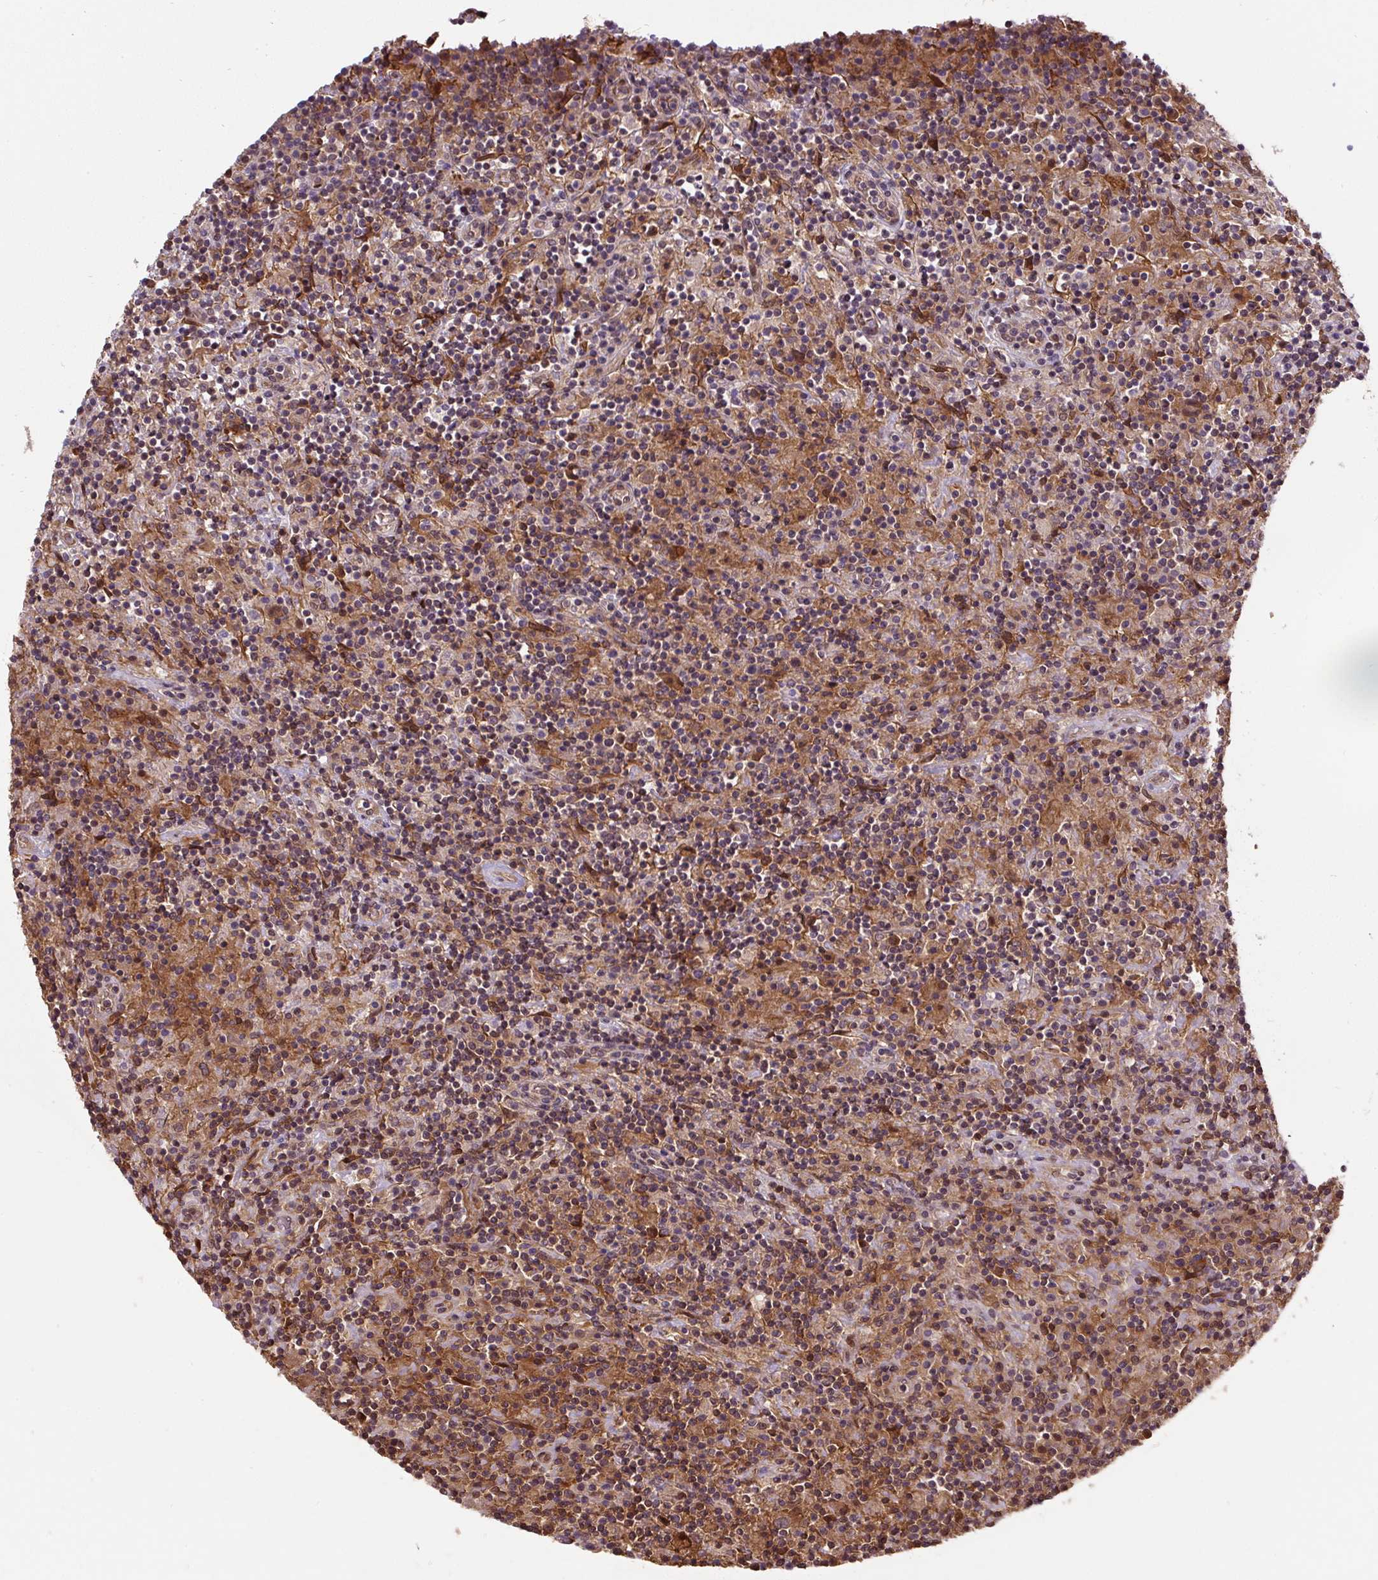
{"staining": {"intensity": "moderate", "quantity": ">75%", "location": "cytoplasmic/membranous"}, "tissue": "lymphoma", "cell_type": "Tumor cells", "image_type": "cancer", "snomed": [{"axis": "morphology", "description": "Hodgkin's disease, NOS"}, {"axis": "topography", "description": "Lymph node"}], "caption": "DAB (3,3'-diaminobenzidine) immunohistochemical staining of human Hodgkin's disease displays moderate cytoplasmic/membranous protein expression in approximately >75% of tumor cells.", "gene": "ST13", "patient": {"sex": "male", "age": 70}}